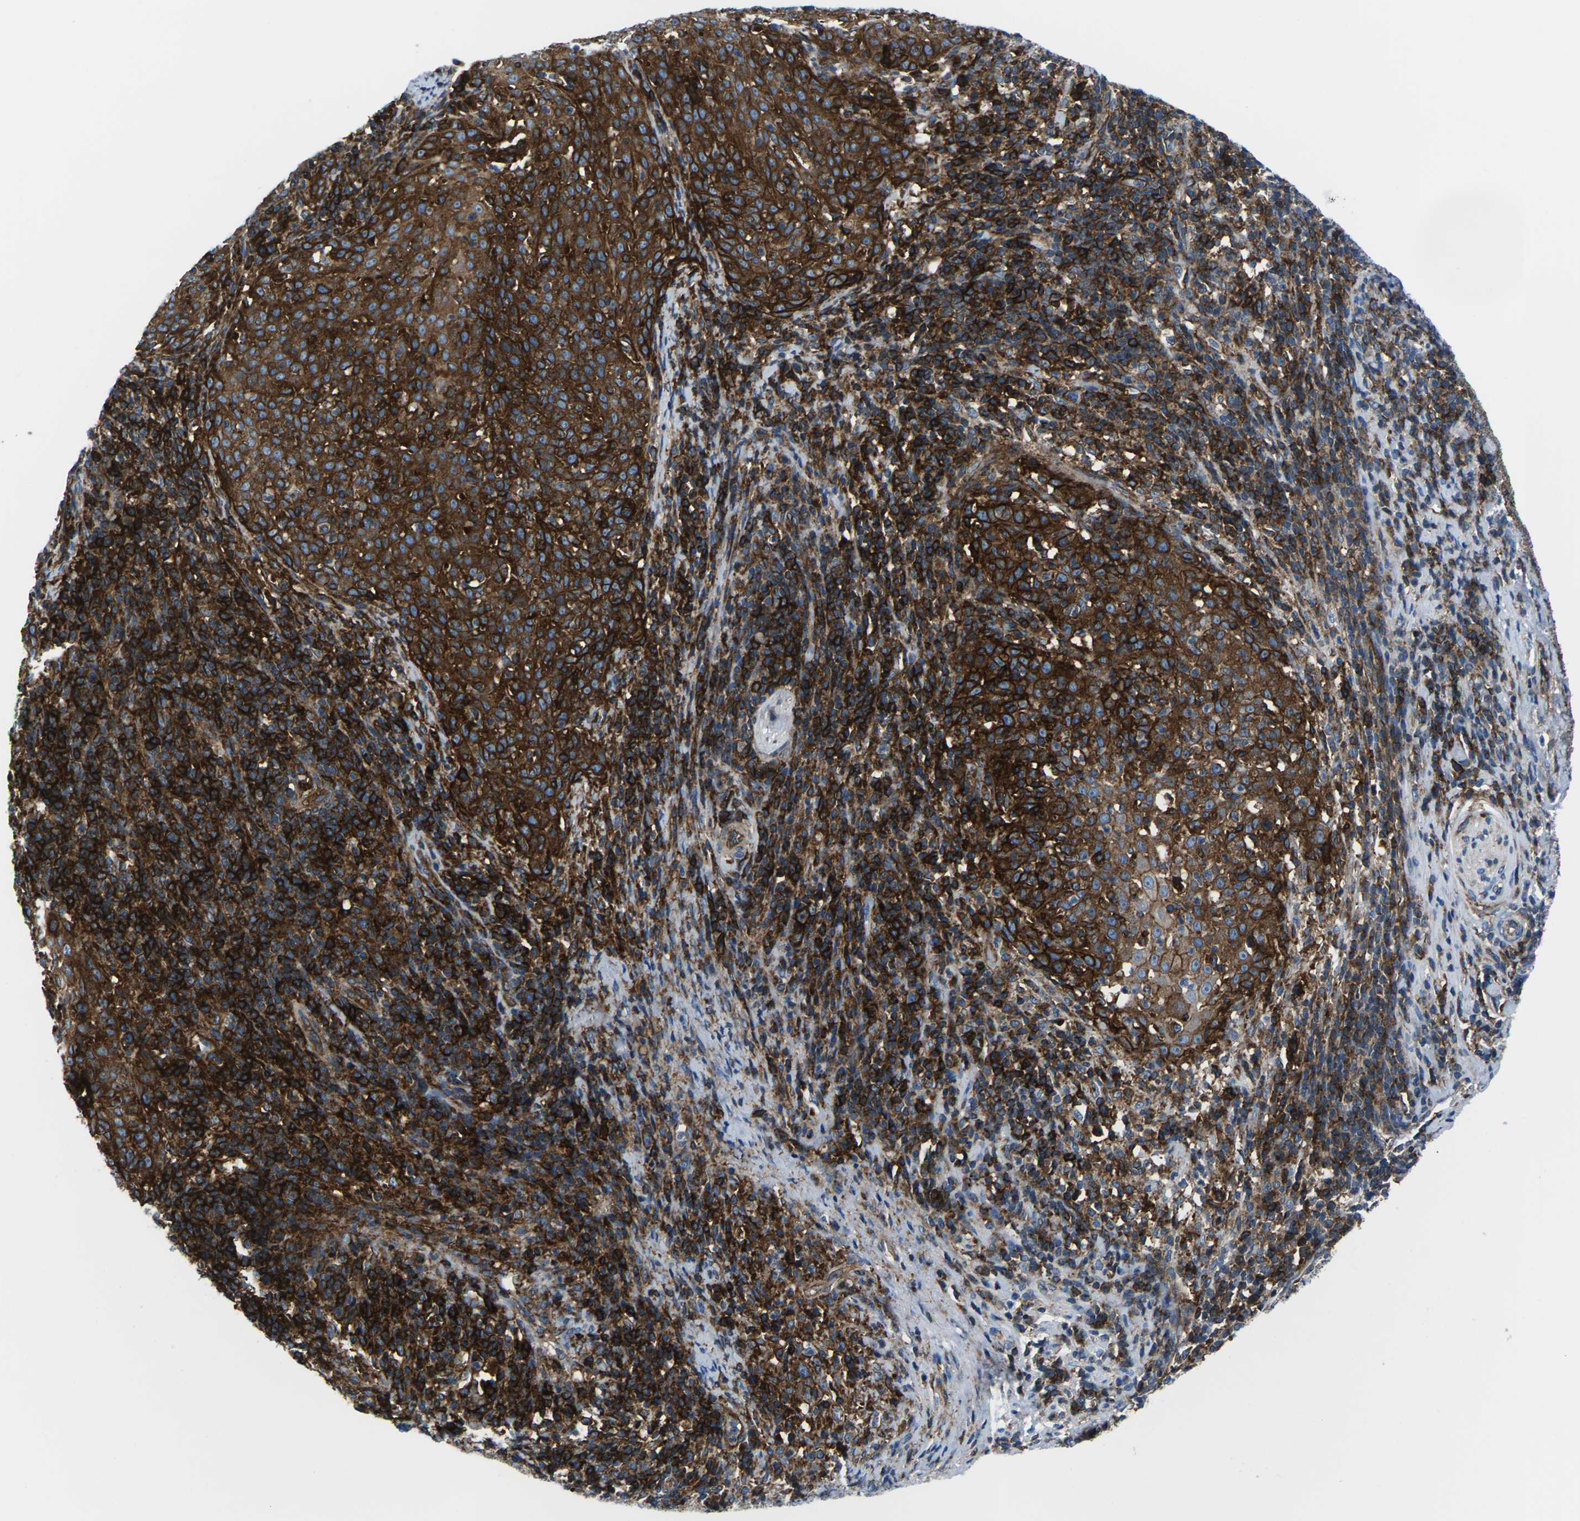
{"staining": {"intensity": "strong", "quantity": ">75%", "location": "cytoplasmic/membranous"}, "tissue": "cervical cancer", "cell_type": "Tumor cells", "image_type": "cancer", "snomed": [{"axis": "morphology", "description": "Squamous cell carcinoma, NOS"}, {"axis": "topography", "description": "Cervix"}], "caption": "Brown immunohistochemical staining in human cervical cancer demonstrates strong cytoplasmic/membranous positivity in approximately >75% of tumor cells.", "gene": "SOCS4", "patient": {"sex": "female", "age": 51}}